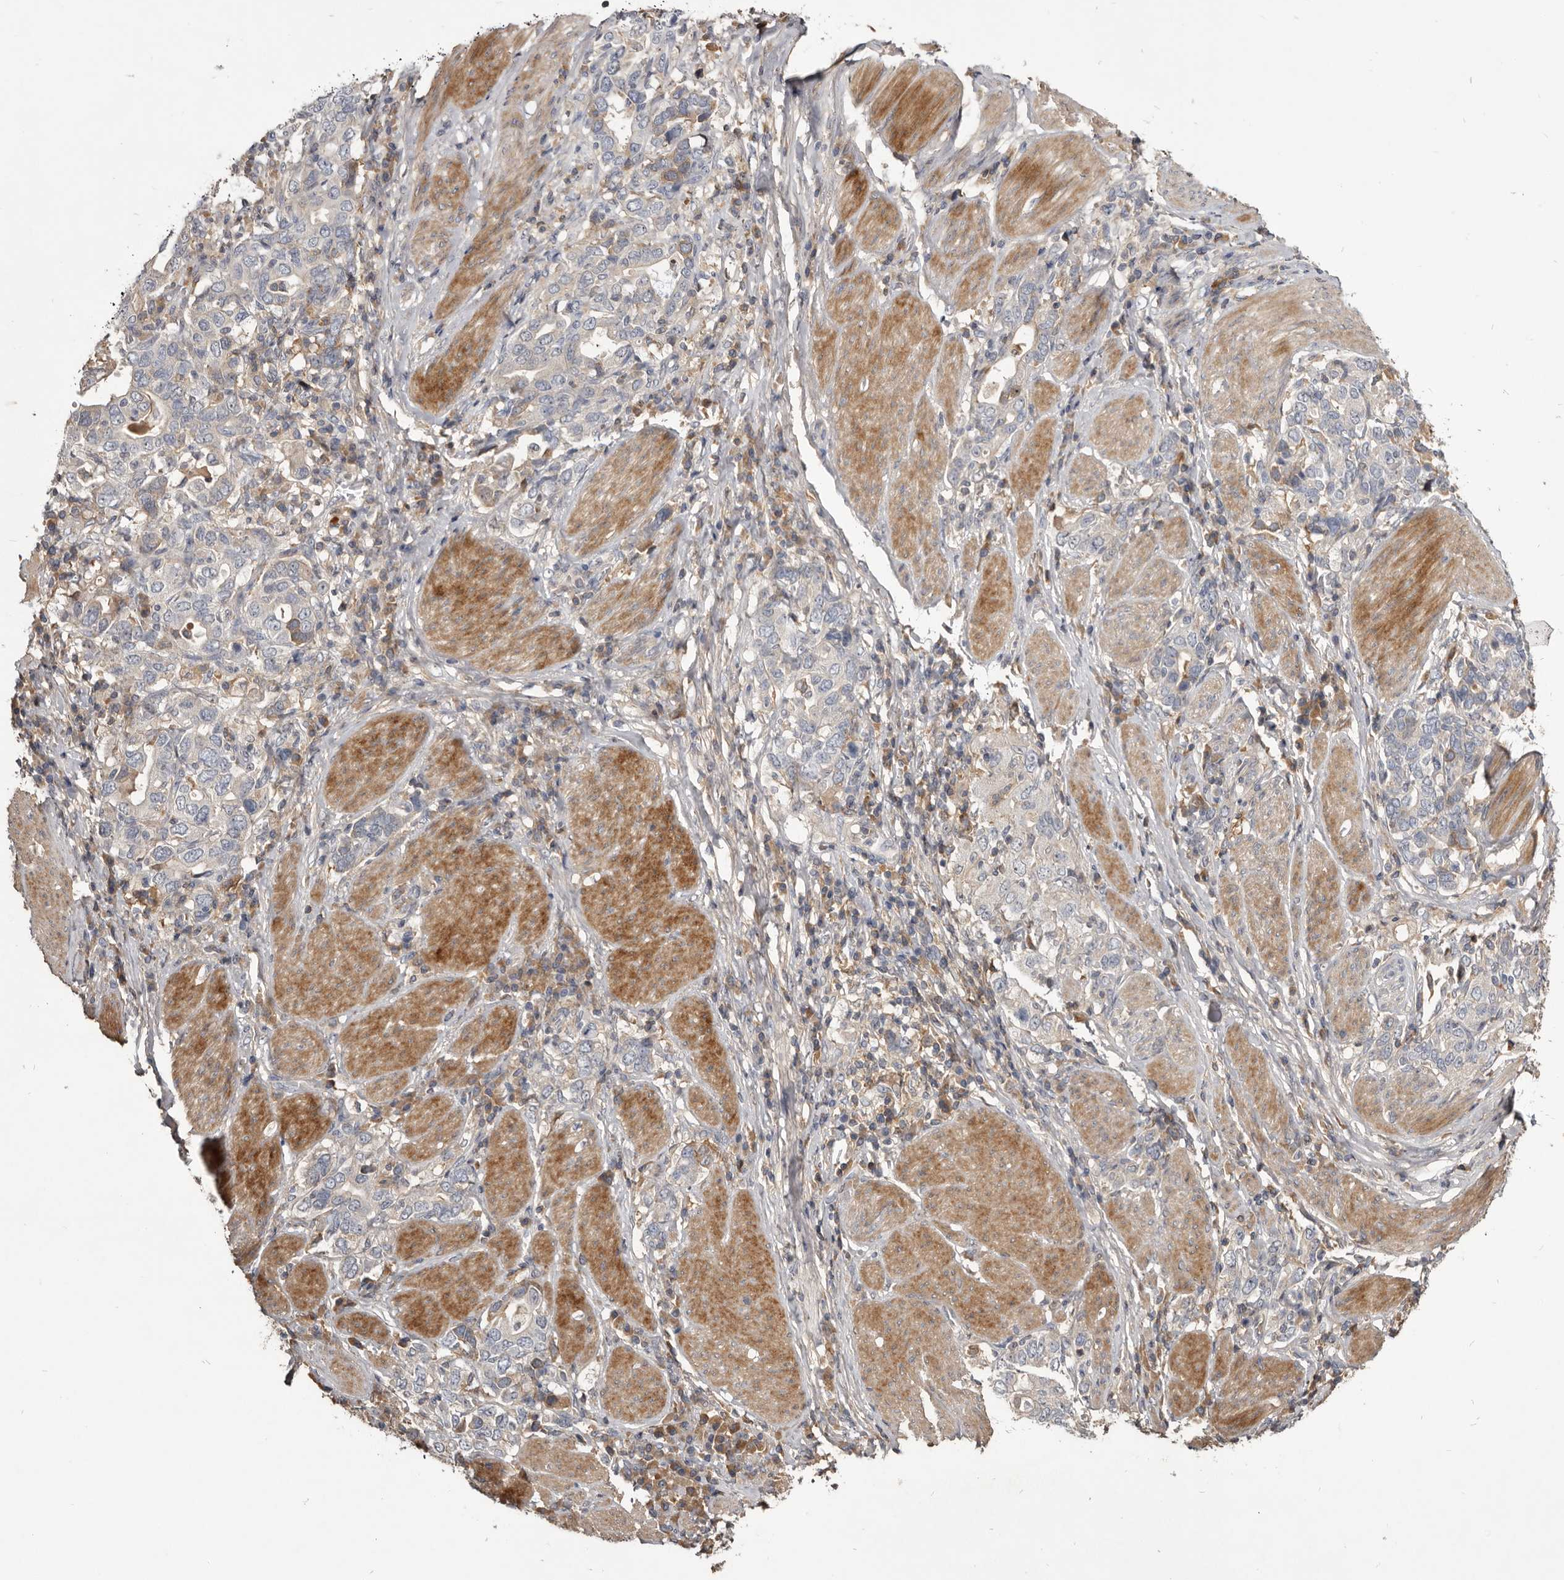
{"staining": {"intensity": "negative", "quantity": "none", "location": "none"}, "tissue": "stomach cancer", "cell_type": "Tumor cells", "image_type": "cancer", "snomed": [{"axis": "morphology", "description": "Adenocarcinoma, NOS"}, {"axis": "topography", "description": "Stomach, upper"}], "caption": "There is no significant expression in tumor cells of stomach adenocarcinoma. (Brightfield microscopy of DAB immunohistochemistry (IHC) at high magnification).", "gene": "TTC39A", "patient": {"sex": "male", "age": 62}}